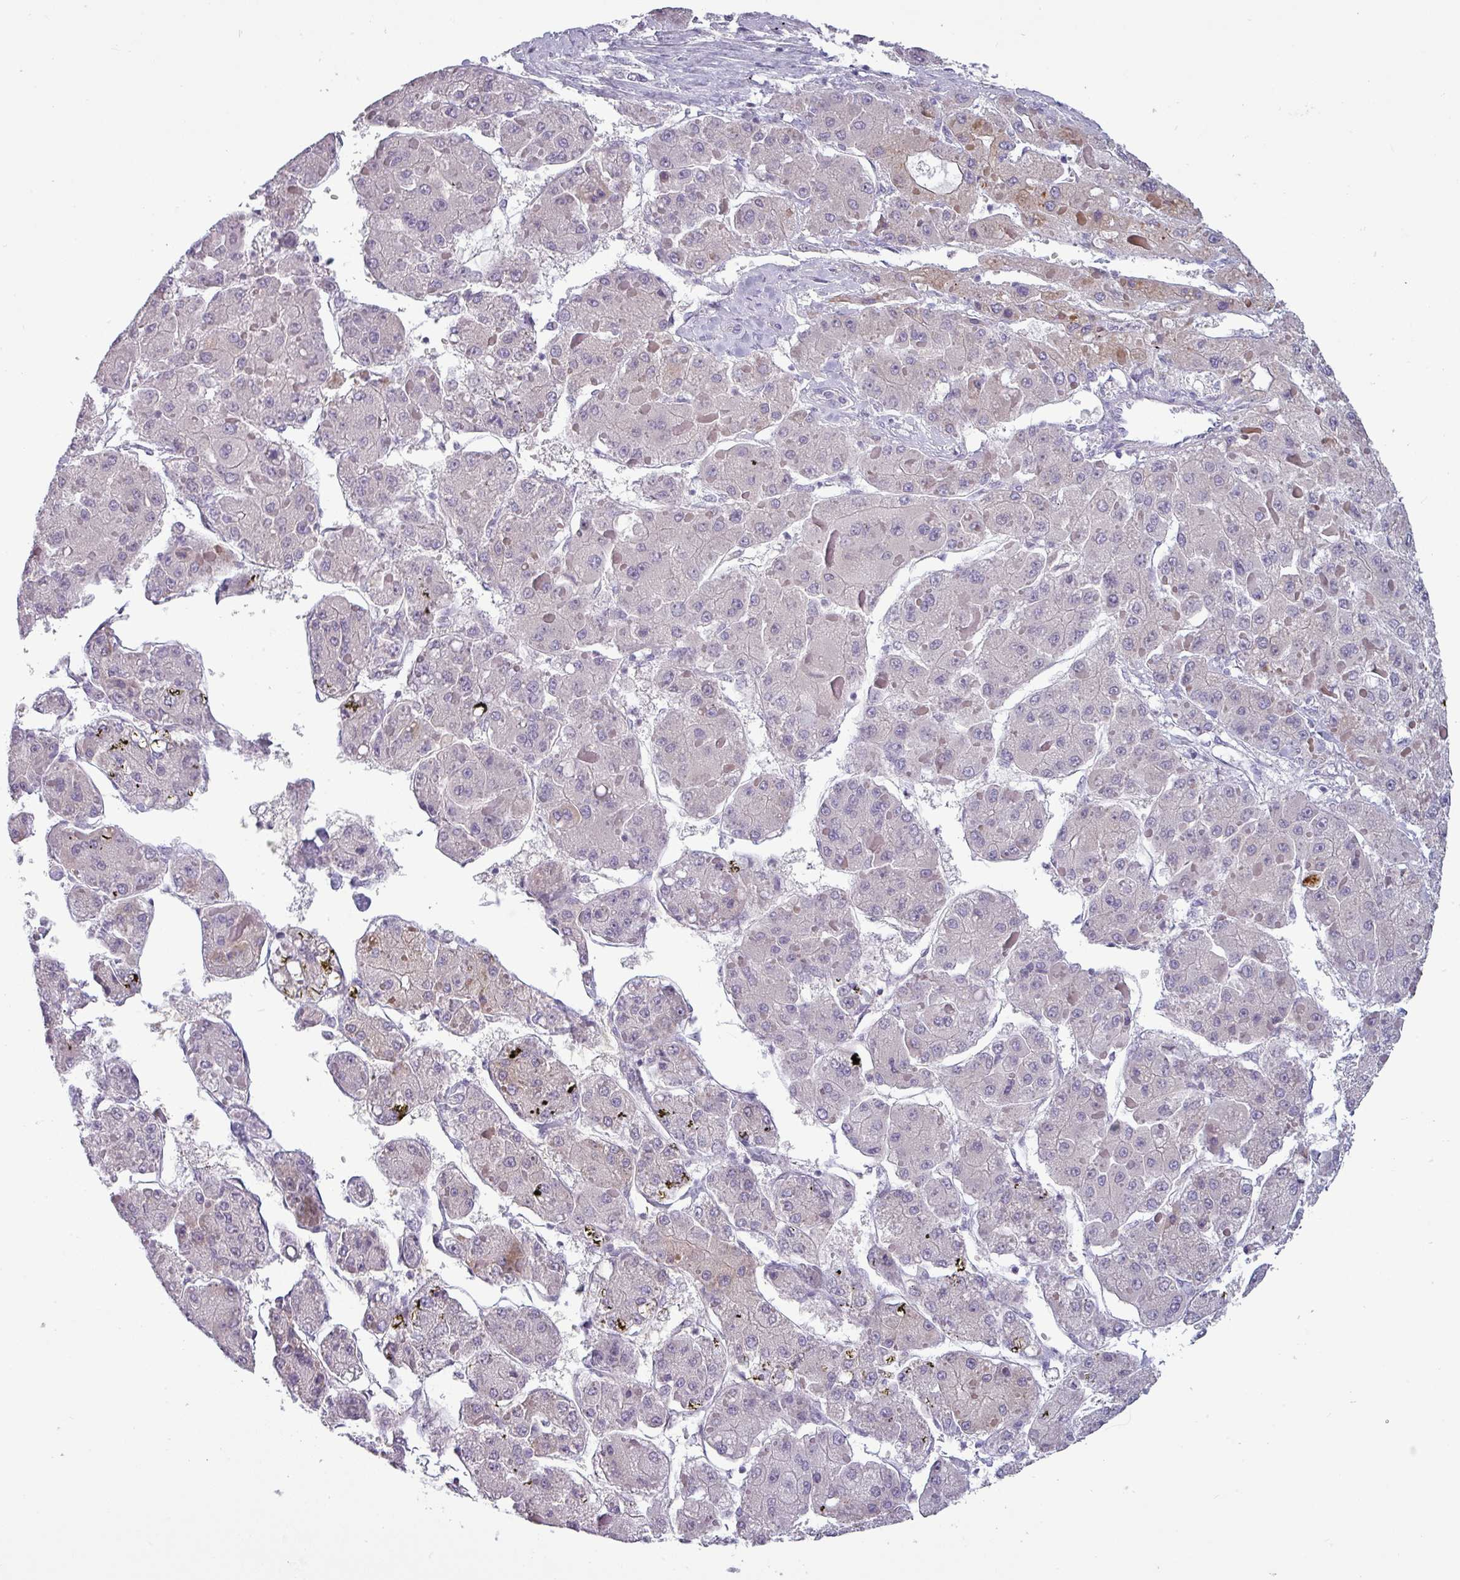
{"staining": {"intensity": "negative", "quantity": "none", "location": "none"}, "tissue": "liver cancer", "cell_type": "Tumor cells", "image_type": "cancer", "snomed": [{"axis": "morphology", "description": "Carcinoma, Hepatocellular, NOS"}, {"axis": "topography", "description": "Liver"}], "caption": "Immunohistochemistry (IHC) micrograph of neoplastic tissue: hepatocellular carcinoma (liver) stained with DAB exhibits no significant protein positivity in tumor cells.", "gene": "SLC26A9", "patient": {"sex": "female", "age": 73}}